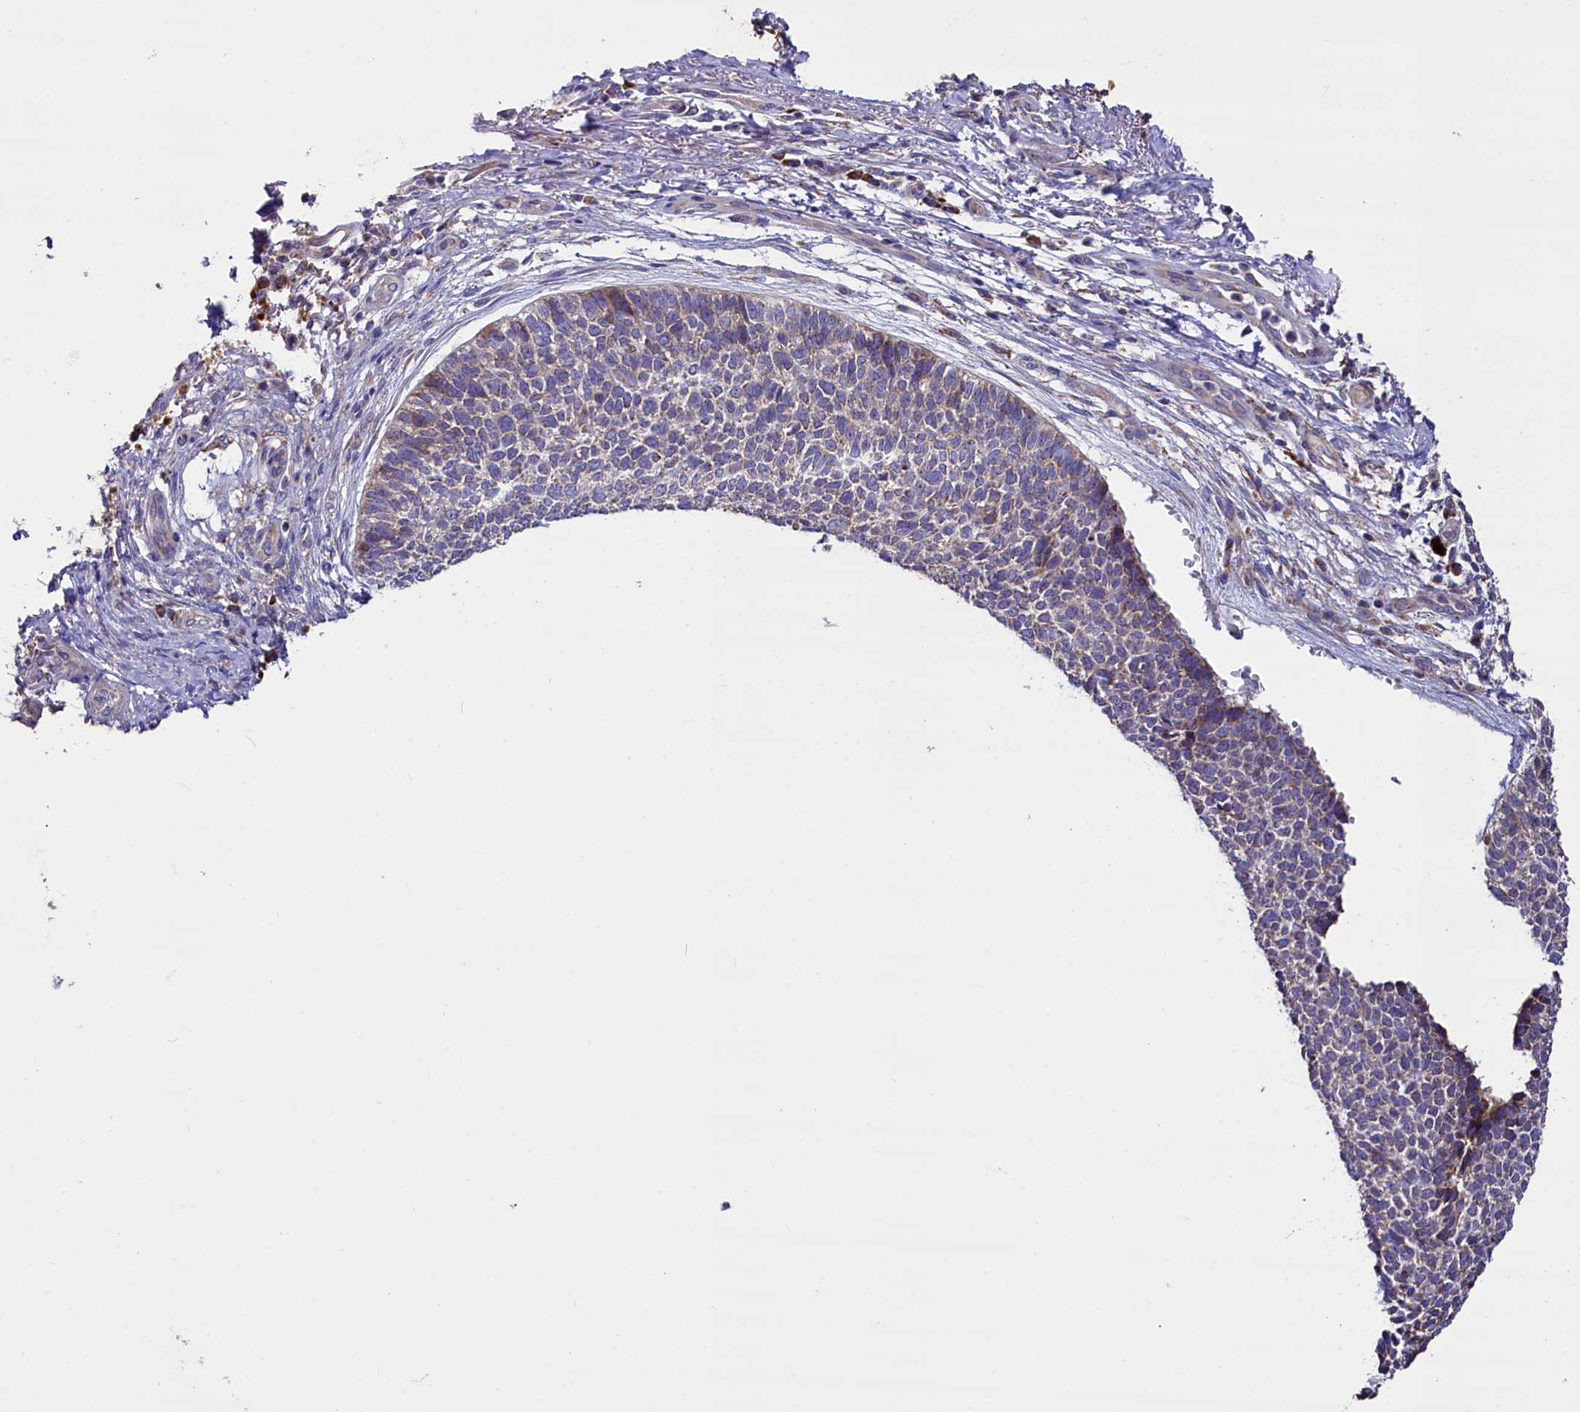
{"staining": {"intensity": "weak", "quantity": "25%-75%", "location": "cytoplasmic/membranous"}, "tissue": "skin cancer", "cell_type": "Tumor cells", "image_type": "cancer", "snomed": [{"axis": "morphology", "description": "Basal cell carcinoma"}, {"axis": "topography", "description": "Skin"}], "caption": "An immunohistochemistry micrograph of neoplastic tissue is shown. Protein staining in brown shows weak cytoplasmic/membranous positivity in skin cancer within tumor cells. (IHC, brightfield microscopy, high magnification).", "gene": "ZSWIM1", "patient": {"sex": "female", "age": 84}}